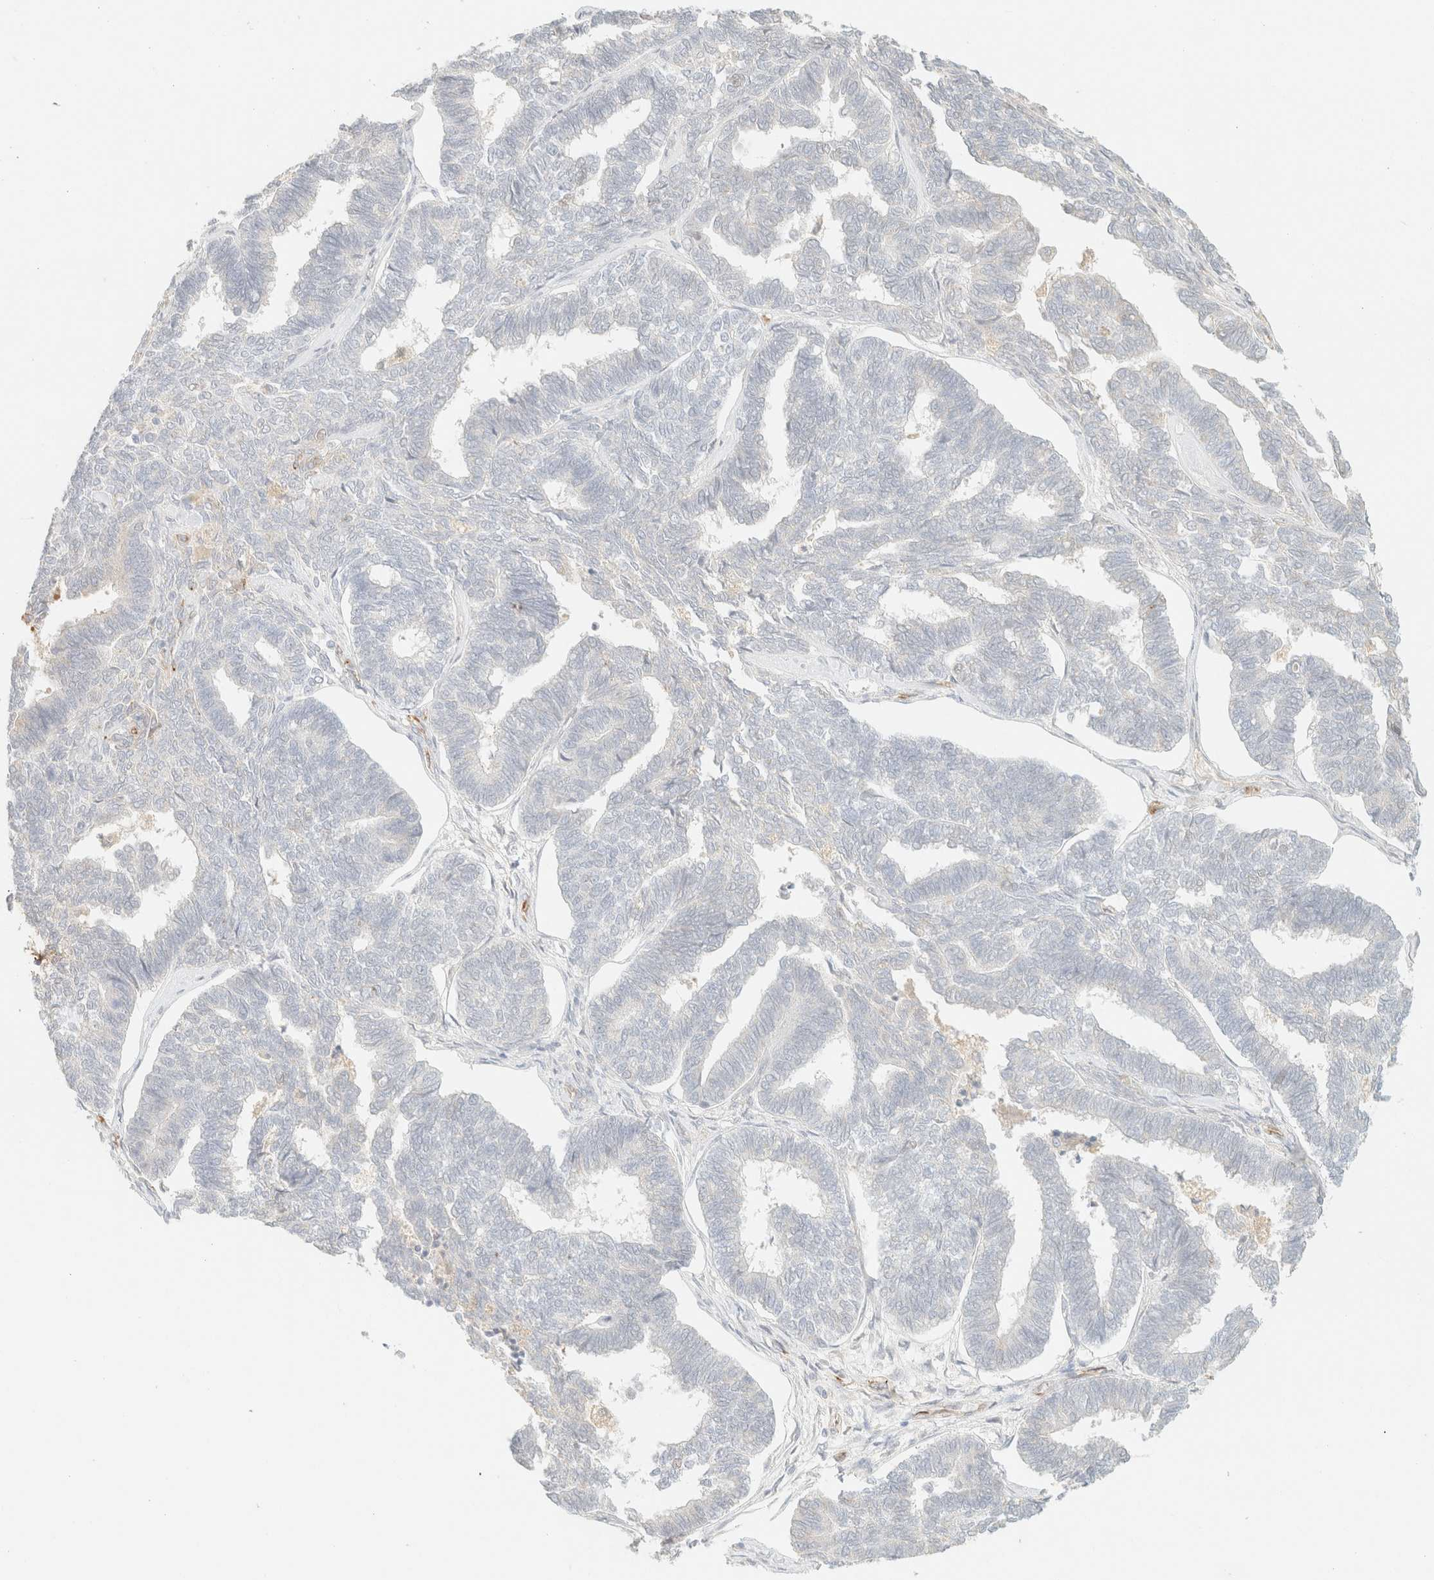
{"staining": {"intensity": "negative", "quantity": "none", "location": "none"}, "tissue": "endometrial cancer", "cell_type": "Tumor cells", "image_type": "cancer", "snomed": [{"axis": "morphology", "description": "Adenocarcinoma, NOS"}, {"axis": "topography", "description": "Endometrium"}], "caption": "This histopathology image is of adenocarcinoma (endometrial) stained with immunohistochemistry to label a protein in brown with the nuclei are counter-stained blue. There is no positivity in tumor cells.", "gene": "SPARCL1", "patient": {"sex": "female", "age": 70}}